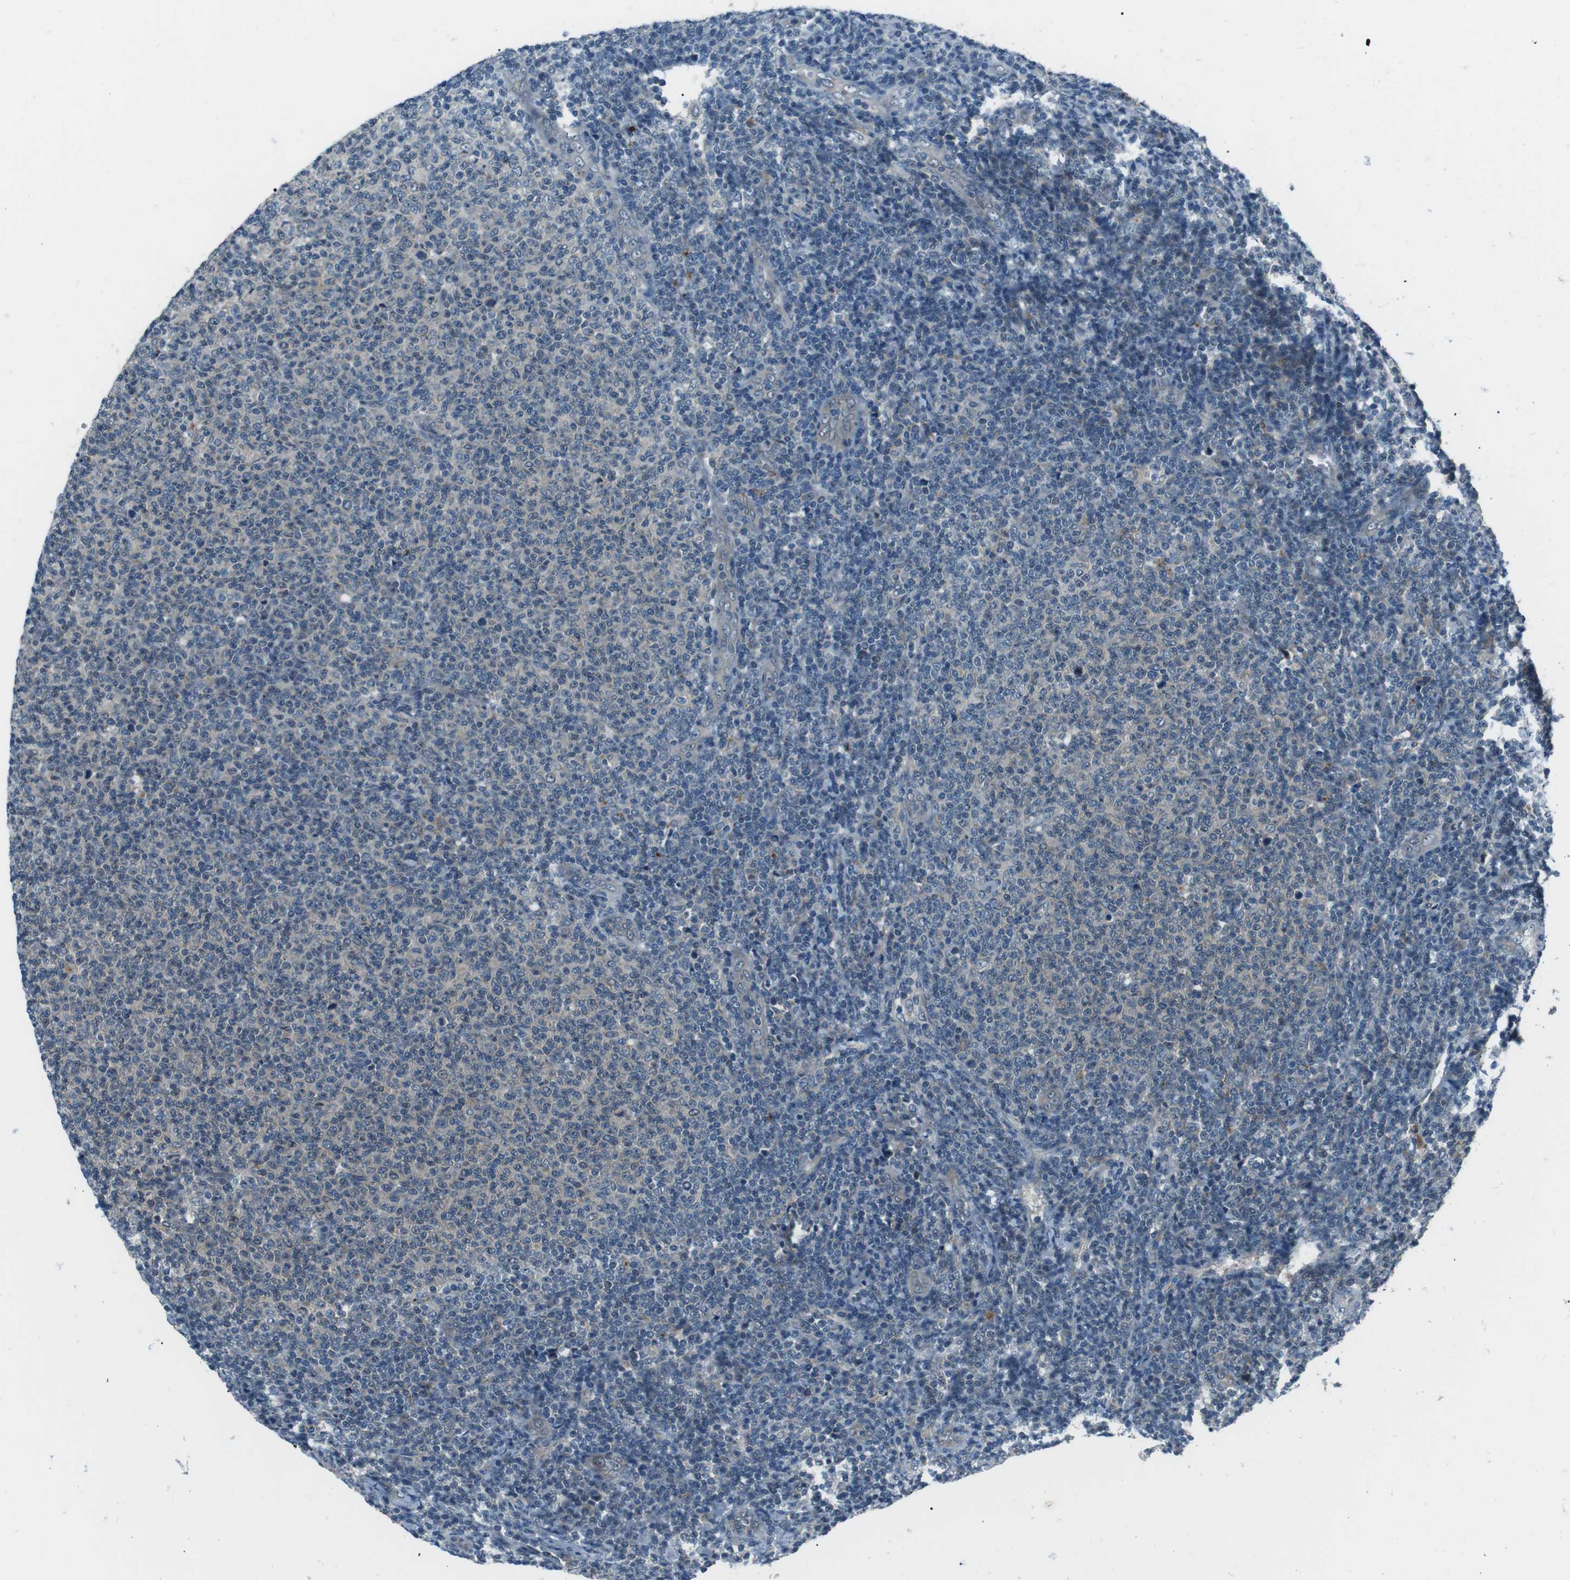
{"staining": {"intensity": "negative", "quantity": "none", "location": "none"}, "tissue": "lymphoma", "cell_type": "Tumor cells", "image_type": "cancer", "snomed": [{"axis": "morphology", "description": "Malignant lymphoma, non-Hodgkin's type, Low grade"}, {"axis": "topography", "description": "Lymph node"}], "caption": "This photomicrograph is of lymphoma stained with IHC to label a protein in brown with the nuclei are counter-stained blue. There is no positivity in tumor cells.", "gene": "LRIG2", "patient": {"sex": "male", "age": 66}}